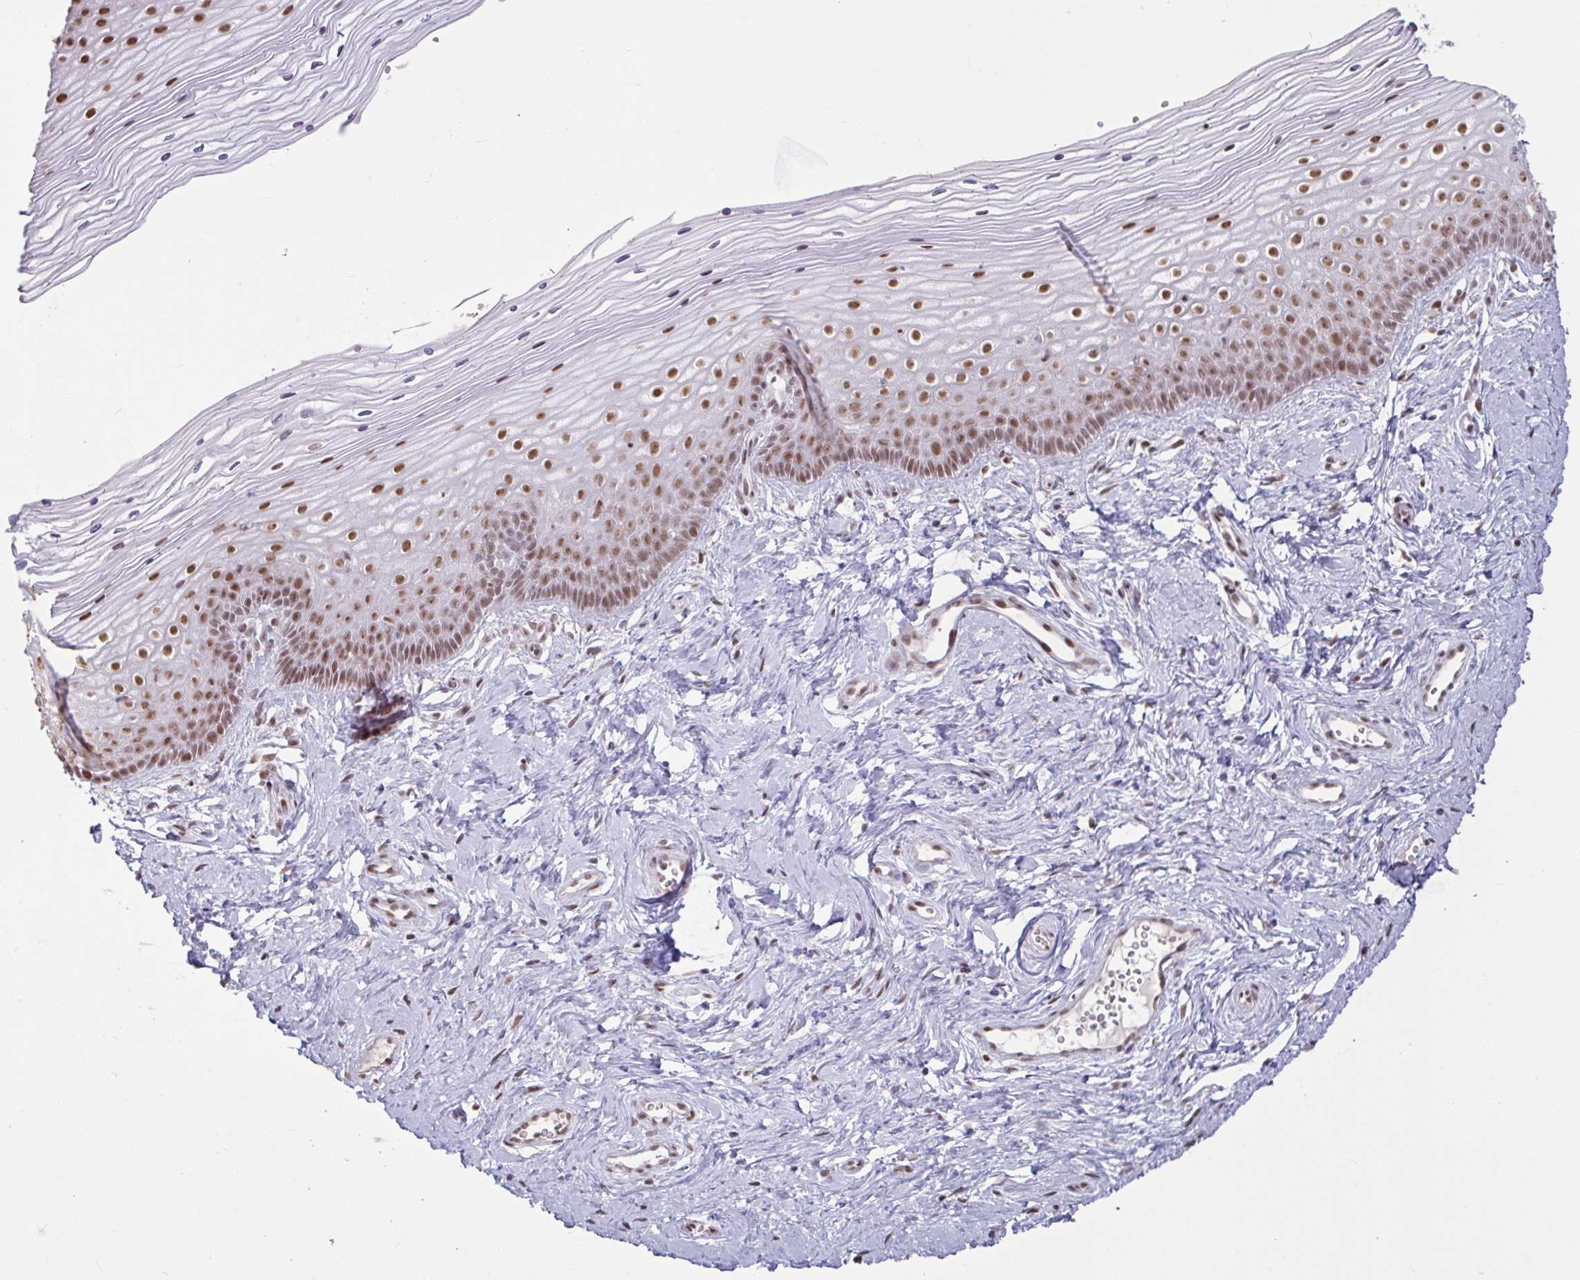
{"staining": {"intensity": "moderate", "quantity": ">75%", "location": "nuclear"}, "tissue": "vagina", "cell_type": "Squamous epithelial cells", "image_type": "normal", "snomed": [{"axis": "morphology", "description": "Normal tissue, NOS"}, {"axis": "topography", "description": "Vagina"}], "caption": "The image demonstrates immunohistochemical staining of normal vagina. There is moderate nuclear staining is appreciated in about >75% of squamous epithelial cells. The staining was performed using DAB, with brown indicating positive protein expression. Nuclei are stained blue with hematoxylin.", "gene": "CBFA2T2", "patient": {"sex": "female", "age": 38}}